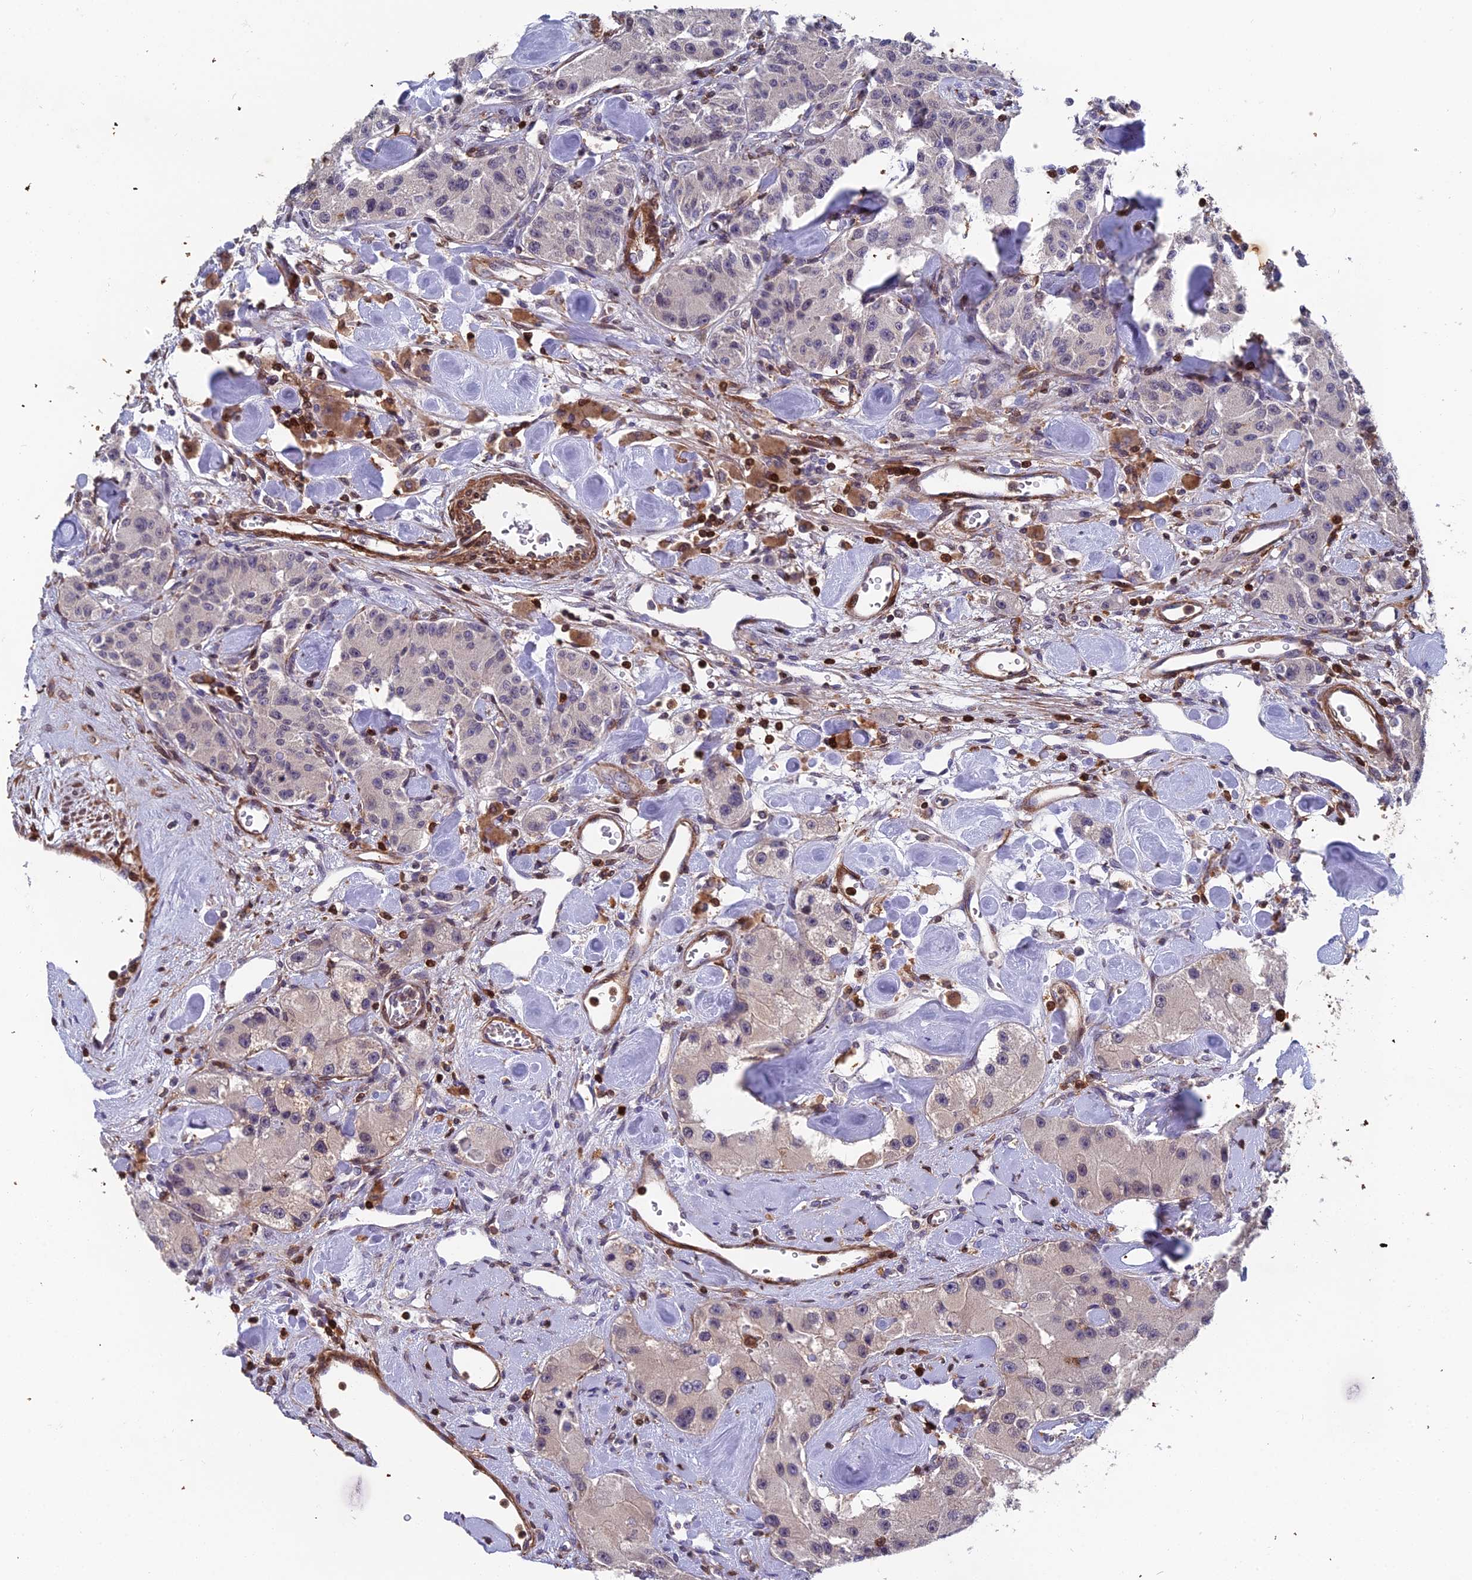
{"staining": {"intensity": "negative", "quantity": "none", "location": "none"}, "tissue": "carcinoid", "cell_type": "Tumor cells", "image_type": "cancer", "snomed": [{"axis": "morphology", "description": "Carcinoid, malignant, NOS"}, {"axis": "topography", "description": "Pancreas"}], "caption": "This is a micrograph of immunohistochemistry staining of carcinoid, which shows no staining in tumor cells. The staining was performed using DAB (3,3'-diaminobenzidine) to visualize the protein expression in brown, while the nuclei were stained in blue with hematoxylin (Magnification: 20x).", "gene": "GALK2", "patient": {"sex": "male", "age": 41}}